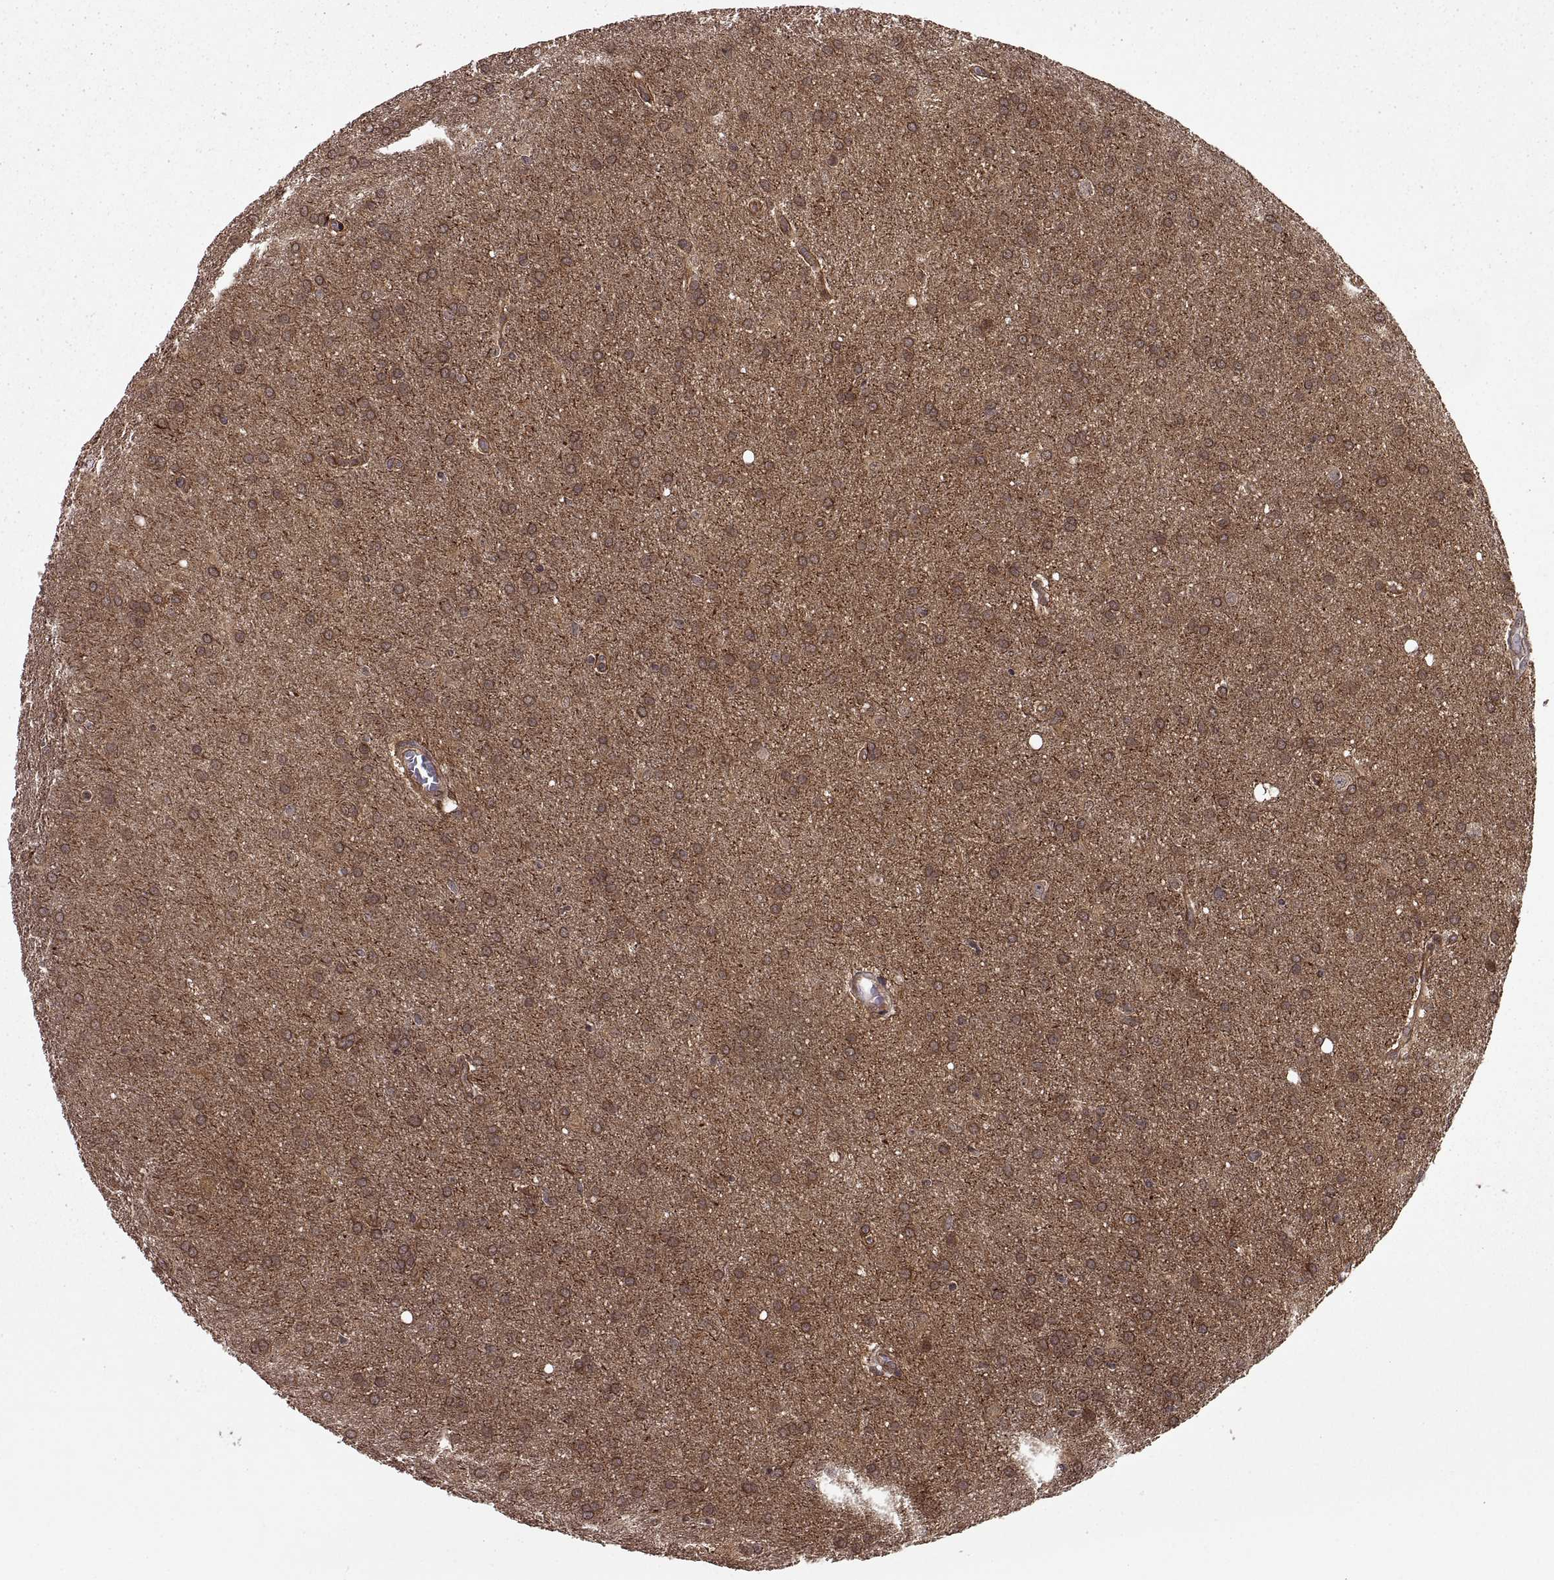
{"staining": {"intensity": "moderate", "quantity": ">75%", "location": "cytoplasmic/membranous"}, "tissue": "glioma", "cell_type": "Tumor cells", "image_type": "cancer", "snomed": [{"axis": "morphology", "description": "Glioma, malignant, Low grade"}, {"axis": "topography", "description": "Brain"}], "caption": "Malignant glioma (low-grade) tissue reveals moderate cytoplasmic/membranous staining in about >75% of tumor cells, visualized by immunohistochemistry. (DAB (3,3'-diaminobenzidine) IHC with brightfield microscopy, high magnification).", "gene": "DEDD", "patient": {"sex": "female", "age": 32}}